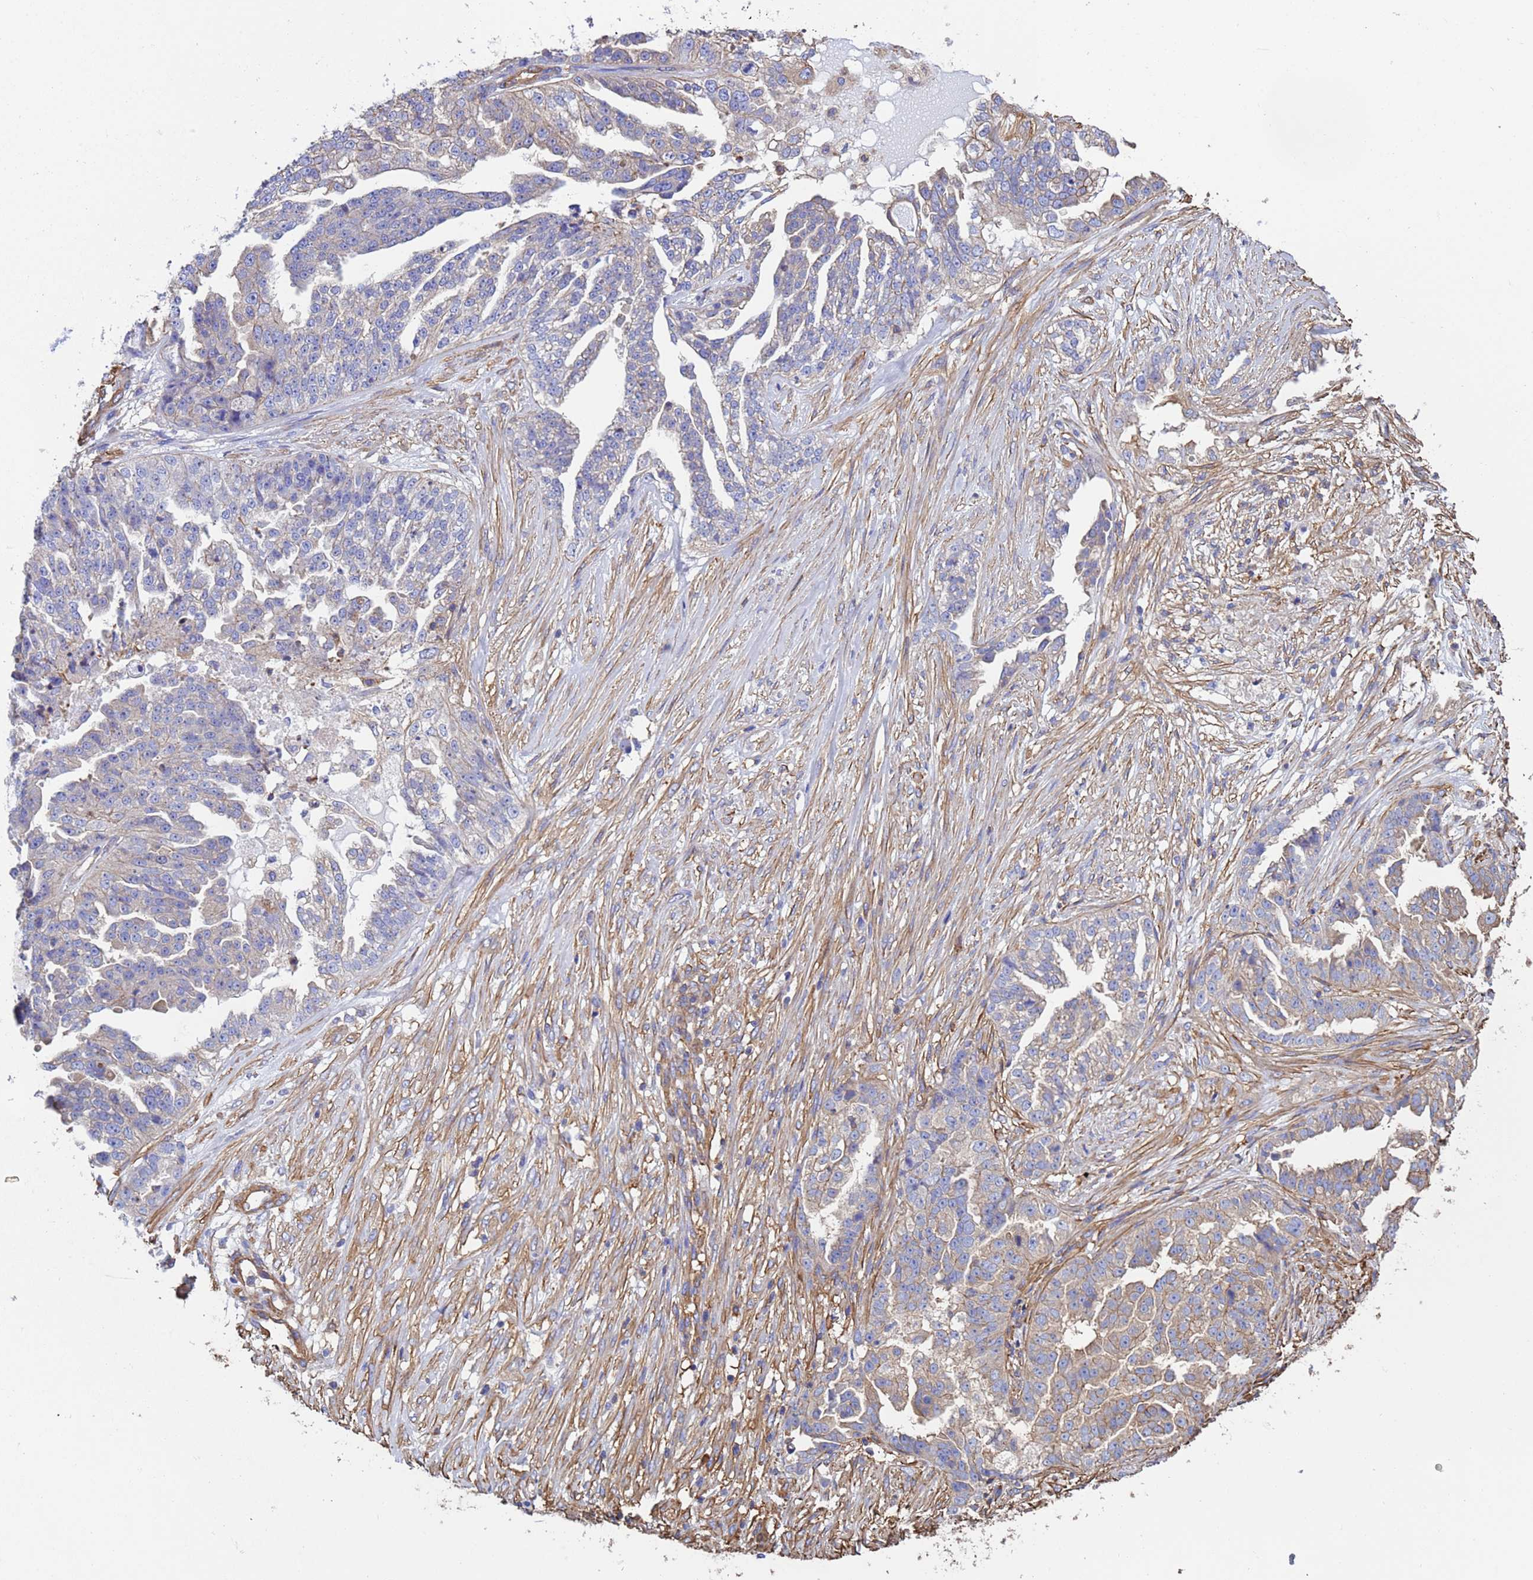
{"staining": {"intensity": "weak", "quantity": "<25%", "location": "cytoplasmic/membranous"}, "tissue": "ovarian cancer", "cell_type": "Tumor cells", "image_type": "cancer", "snomed": [{"axis": "morphology", "description": "Cystadenocarcinoma, serous, NOS"}, {"axis": "topography", "description": "Ovary"}], "caption": "Ovarian cancer (serous cystadenocarcinoma) was stained to show a protein in brown. There is no significant expression in tumor cells.", "gene": "MYL12A", "patient": {"sex": "female", "age": 58}}